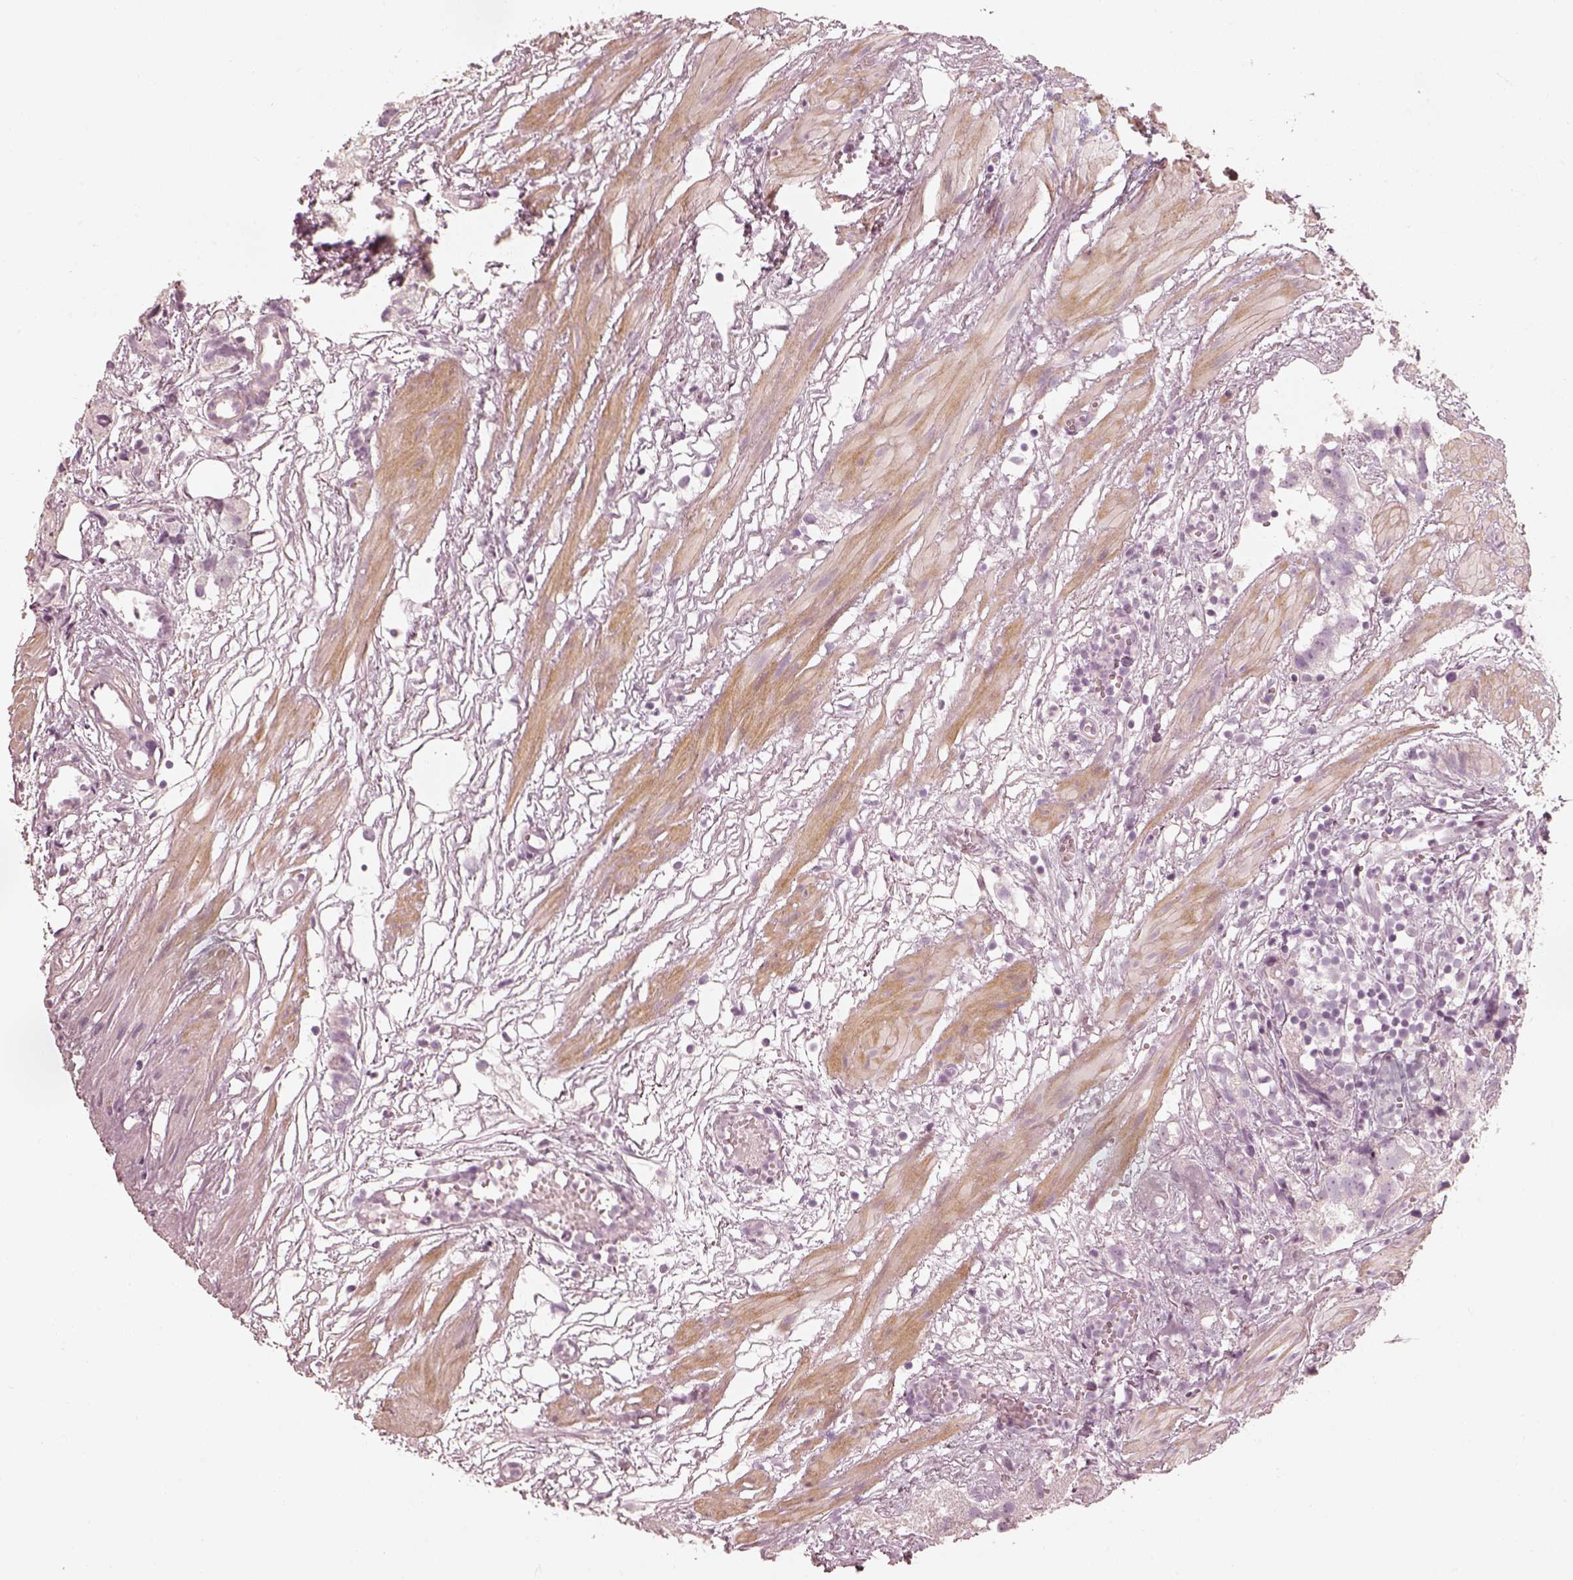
{"staining": {"intensity": "negative", "quantity": "none", "location": "none"}, "tissue": "prostate cancer", "cell_type": "Tumor cells", "image_type": "cancer", "snomed": [{"axis": "morphology", "description": "Adenocarcinoma, High grade"}, {"axis": "topography", "description": "Prostate"}], "caption": "Tumor cells are negative for brown protein staining in prostate cancer (adenocarcinoma (high-grade)).", "gene": "SPATA24", "patient": {"sex": "male", "age": 68}}